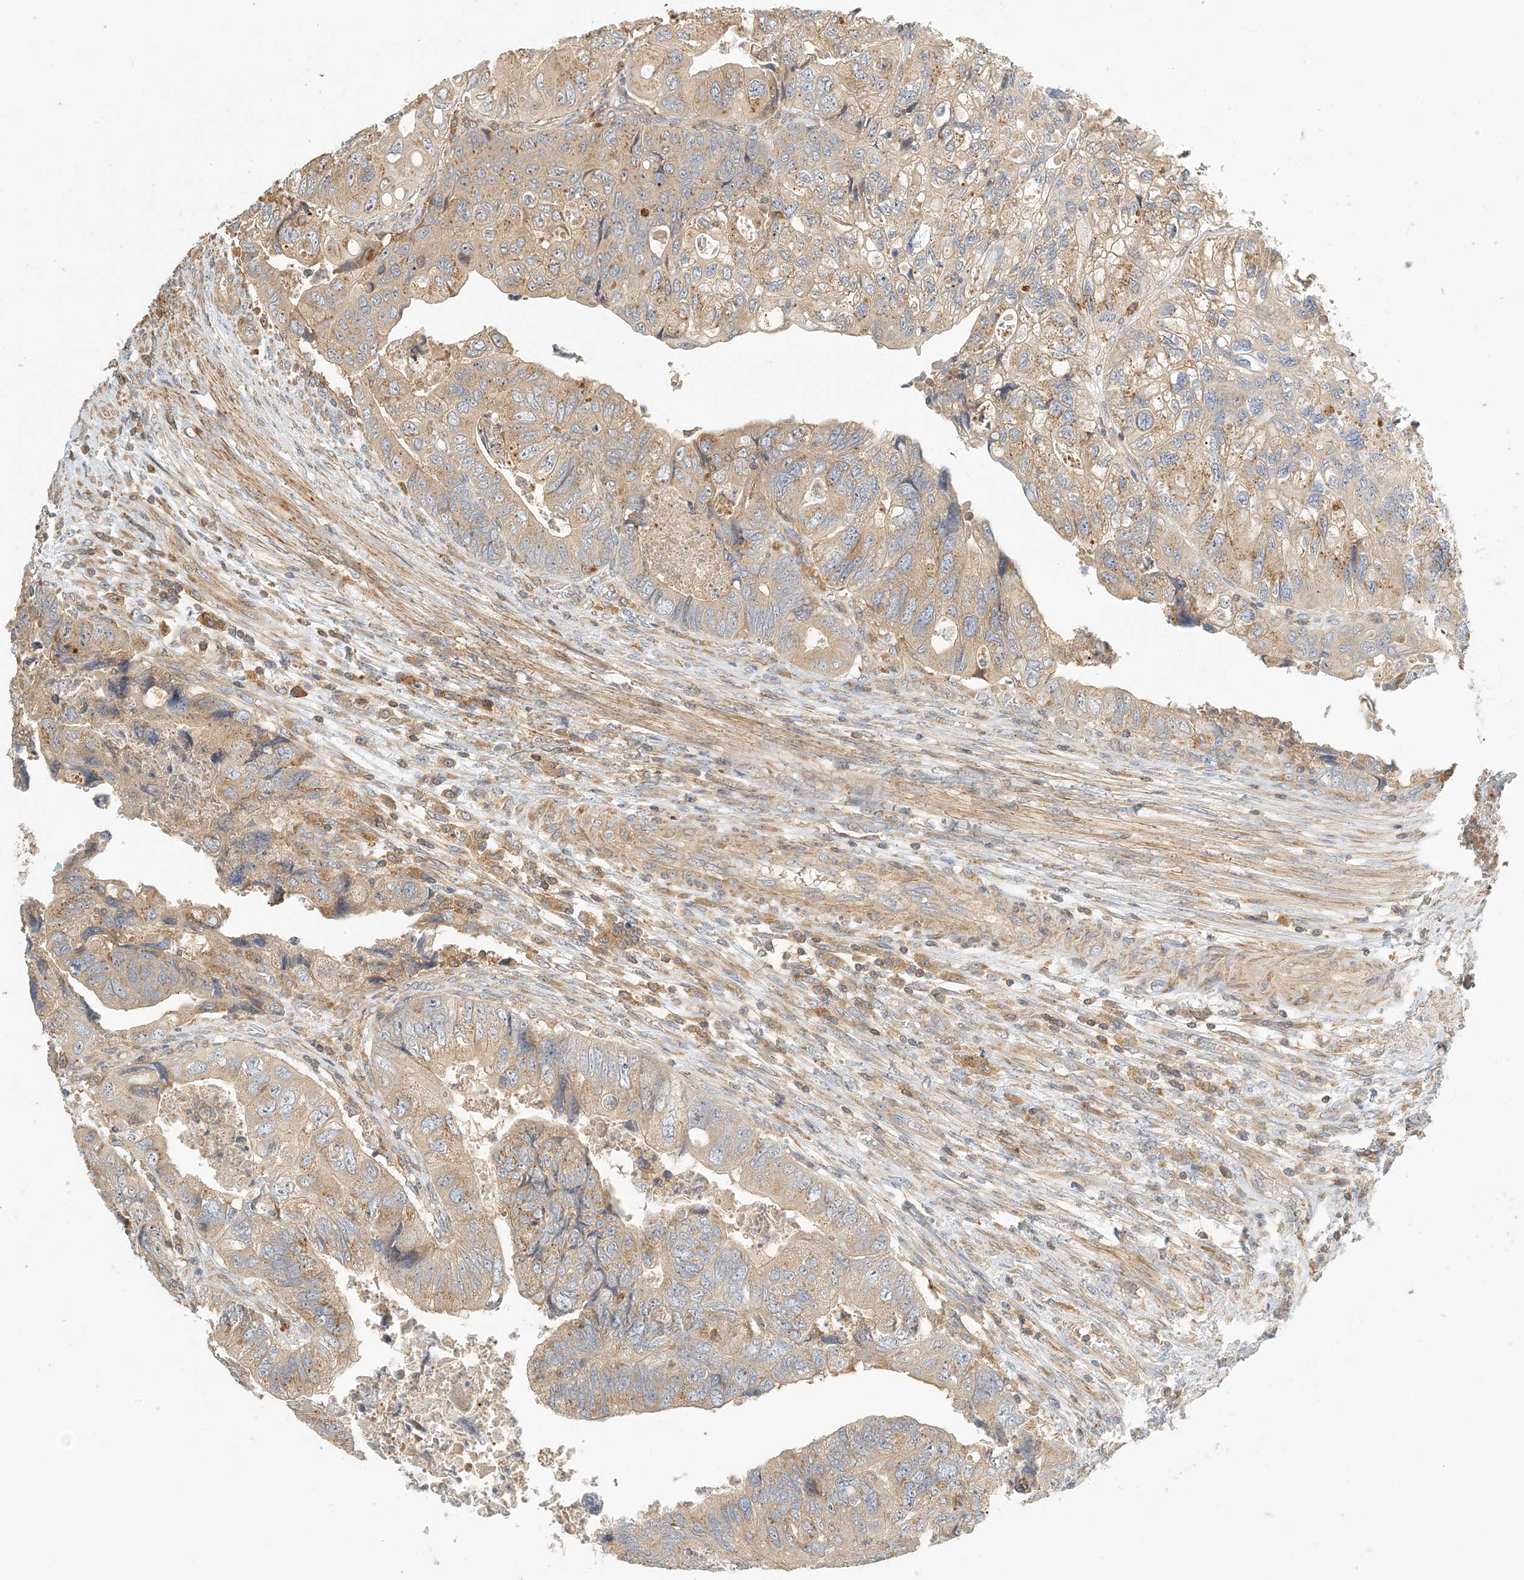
{"staining": {"intensity": "moderate", "quantity": ">75%", "location": "cytoplasmic/membranous"}, "tissue": "colorectal cancer", "cell_type": "Tumor cells", "image_type": "cancer", "snomed": [{"axis": "morphology", "description": "Adenocarcinoma, NOS"}, {"axis": "topography", "description": "Rectum"}], "caption": "A photomicrograph of human adenocarcinoma (colorectal) stained for a protein reveals moderate cytoplasmic/membranous brown staining in tumor cells.", "gene": "COLEC11", "patient": {"sex": "male", "age": 63}}